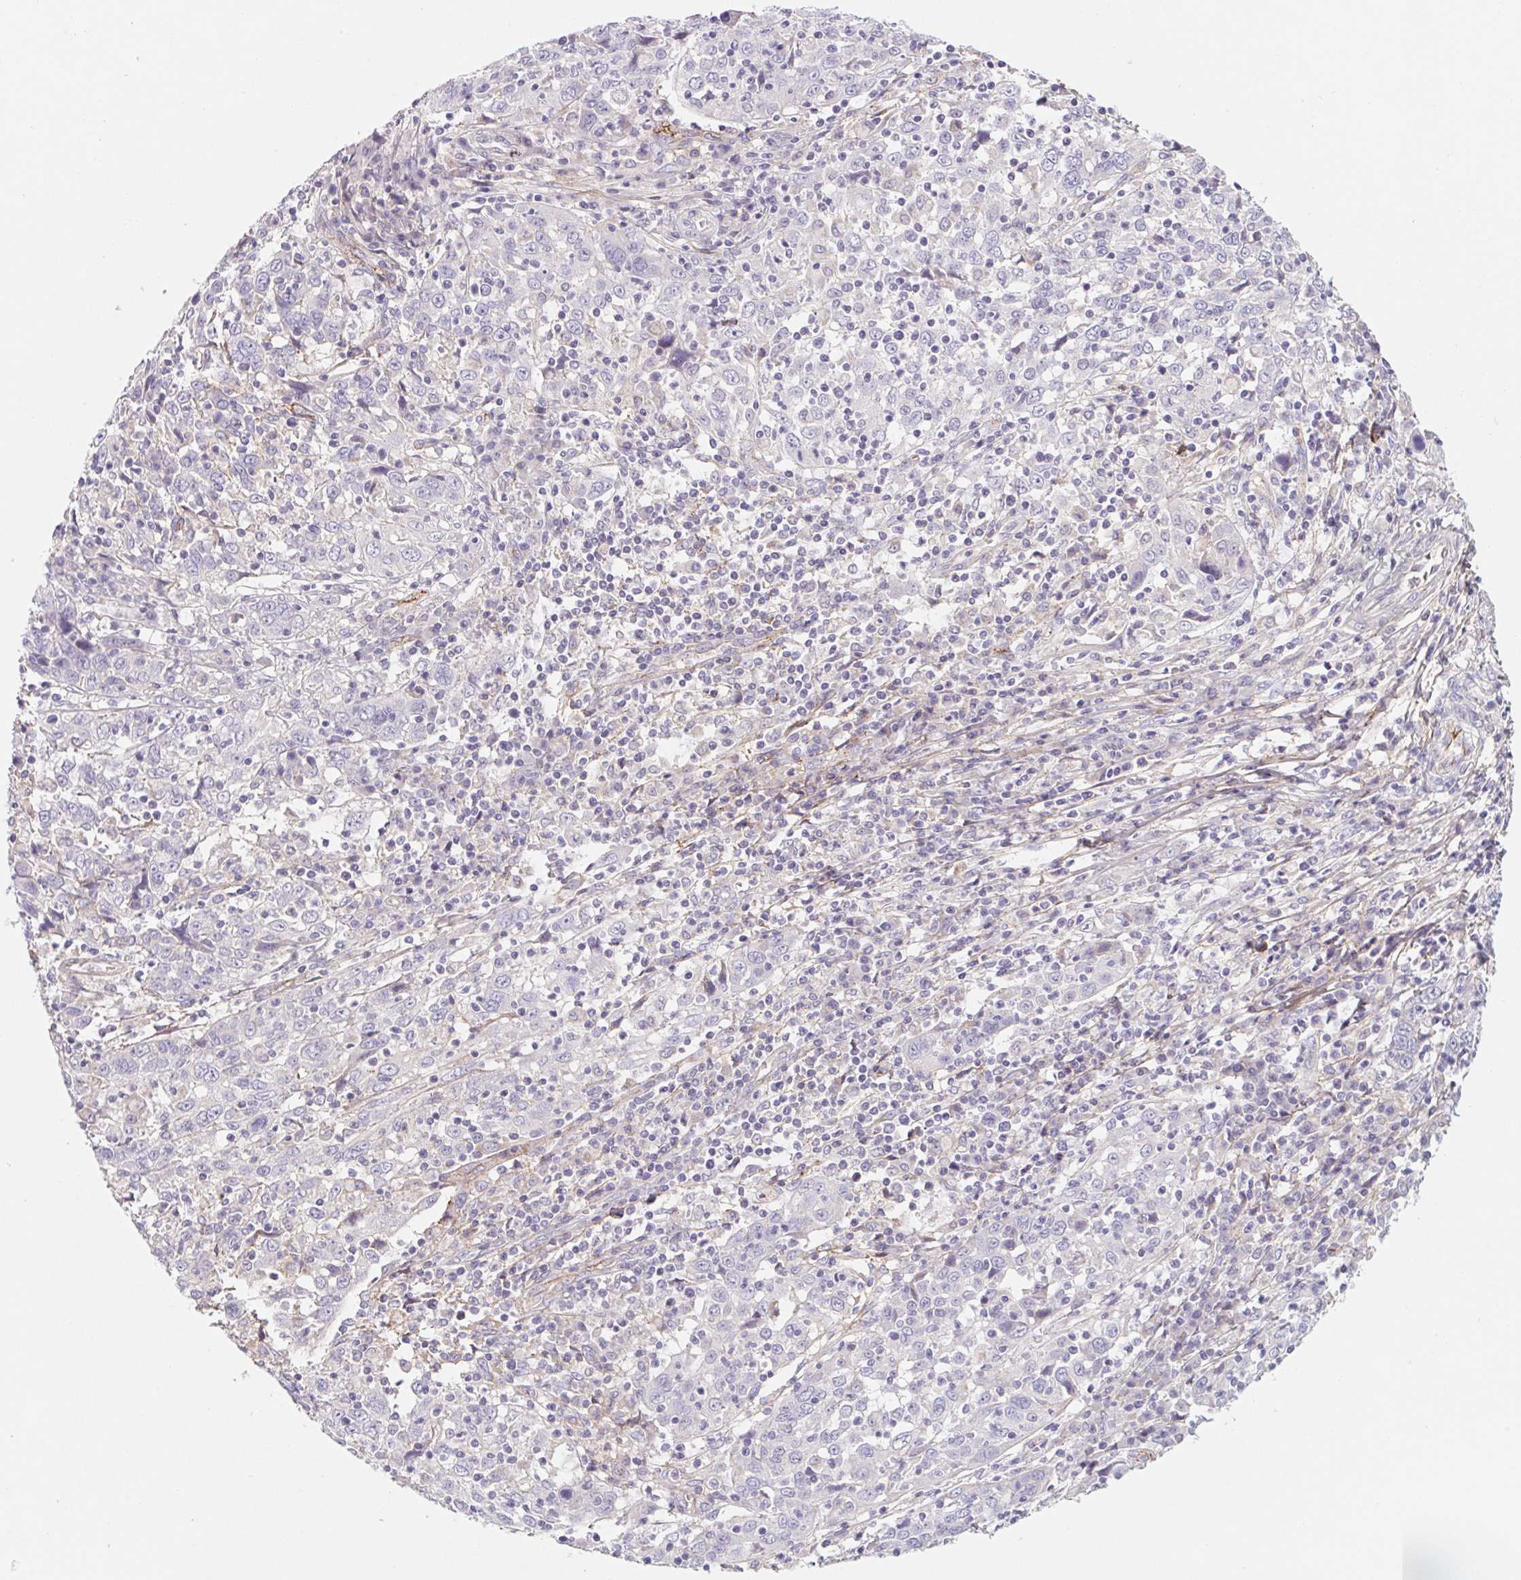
{"staining": {"intensity": "negative", "quantity": "none", "location": "none"}, "tissue": "cervical cancer", "cell_type": "Tumor cells", "image_type": "cancer", "snomed": [{"axis": "morphology", "description": "Squamous cell carcinoma, NOS"}, {"axis": "topography", "description": "Cervix"}], "caption": "Cervical cancer was stained to show a protein in brown. There is no significant expression in tumor cells. The staining was performed using DAB to visualize the protein expression in brown, while the nuclei were stained in blue with hematoxylin (Magnification: 20x).", "gene": "LPA", "patient": {"sex": "female", "age": 46}}